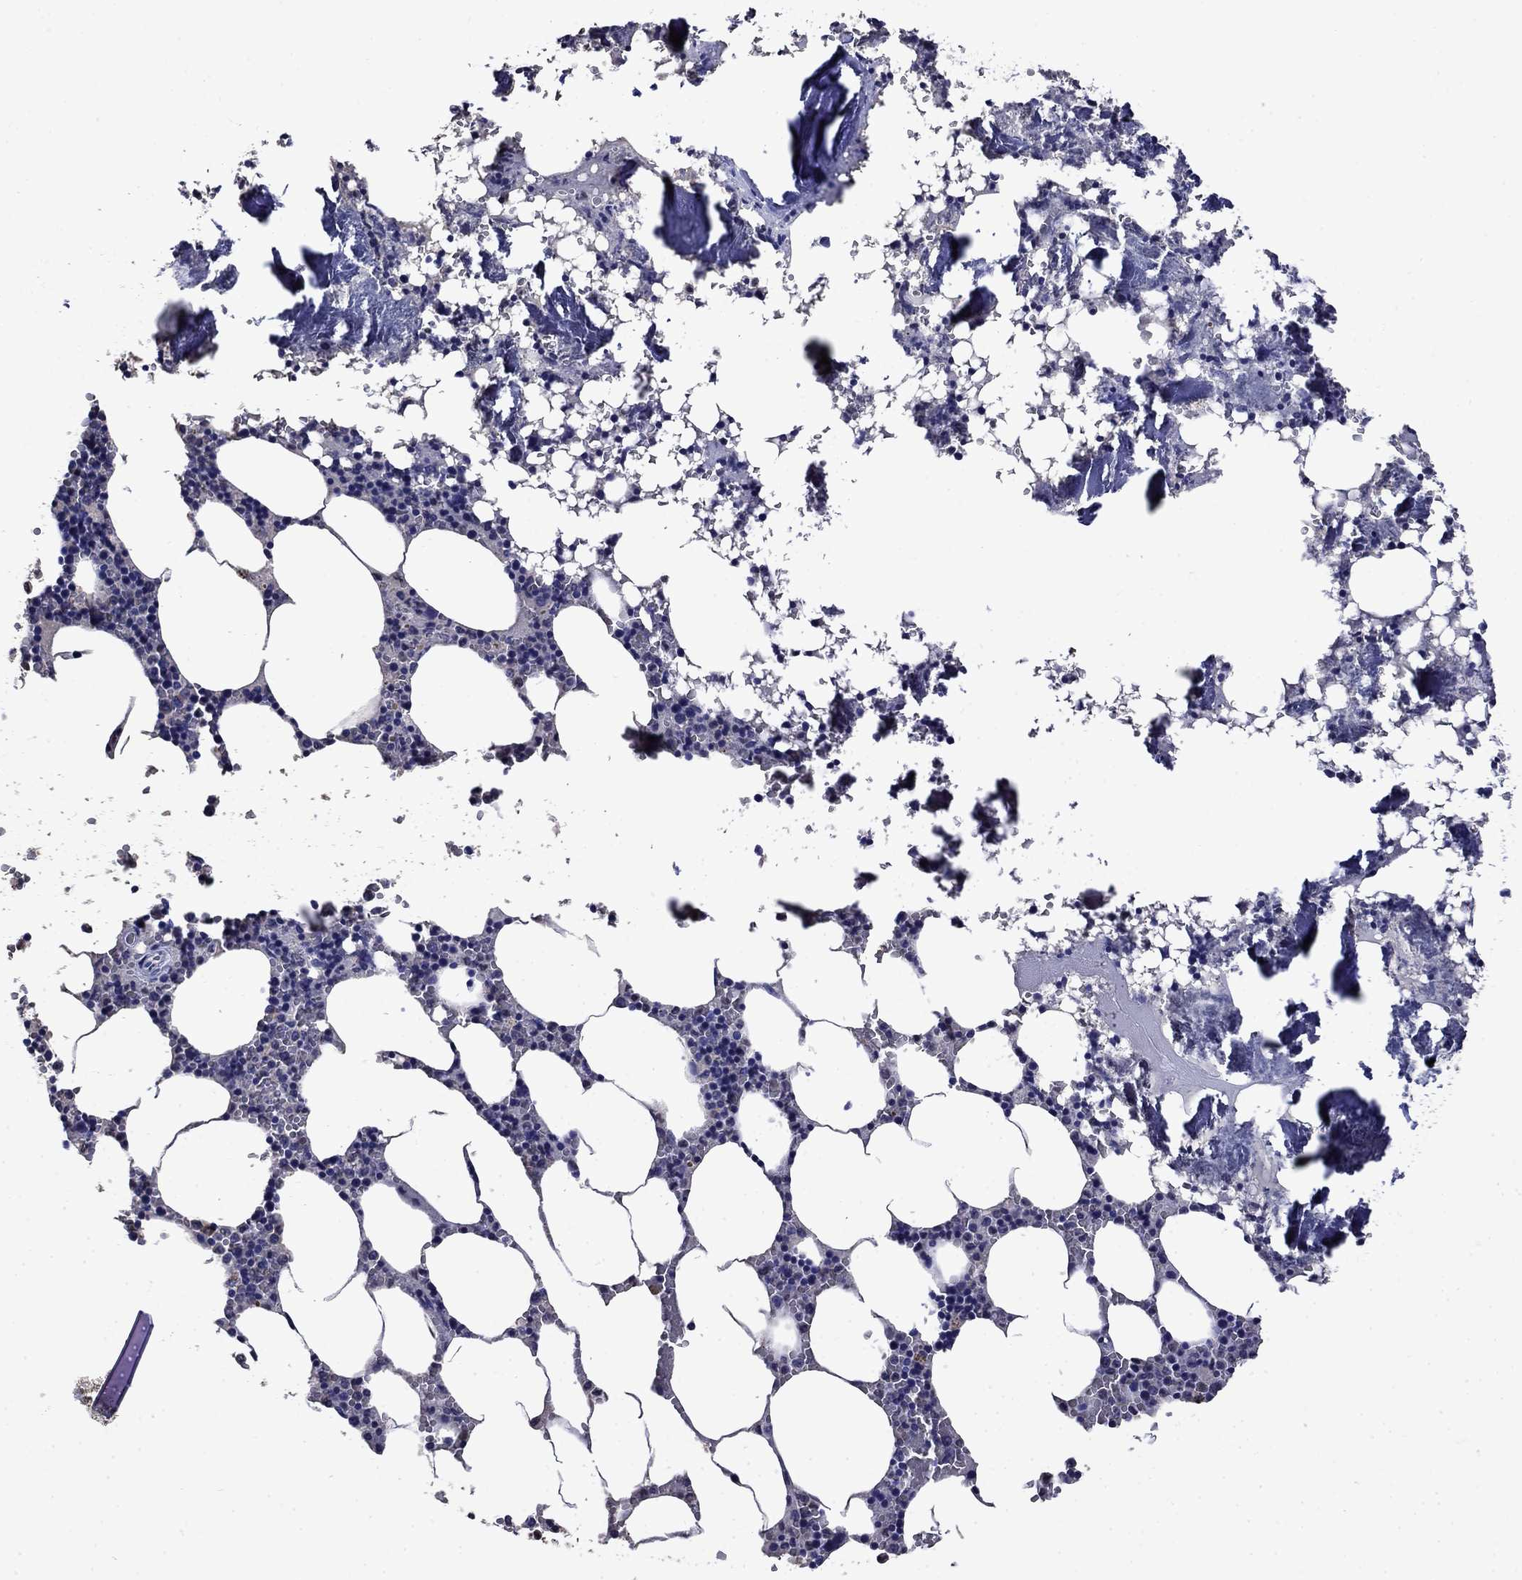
{"staining": {"intensity": "moderate", "quantity": "<25%", "location": "cytoplasmic/membranous"}, "tissue": "bone marrow", "cell_type": "Hematopoietic cells", "image_type": "normal", "snomed": [{"axis": "morphology", "description": "Normal tissue, NOS"}, {"axis": "topography", "description": "Bone marrow"}], "caption": "Protein staining of benign bone marrow displays moderate cytoplasmic/membranous positivity in approximately <25% of hematopoietic cells.", "gene": "TFR2", "patient": {"sex": "female", "age": 64}}